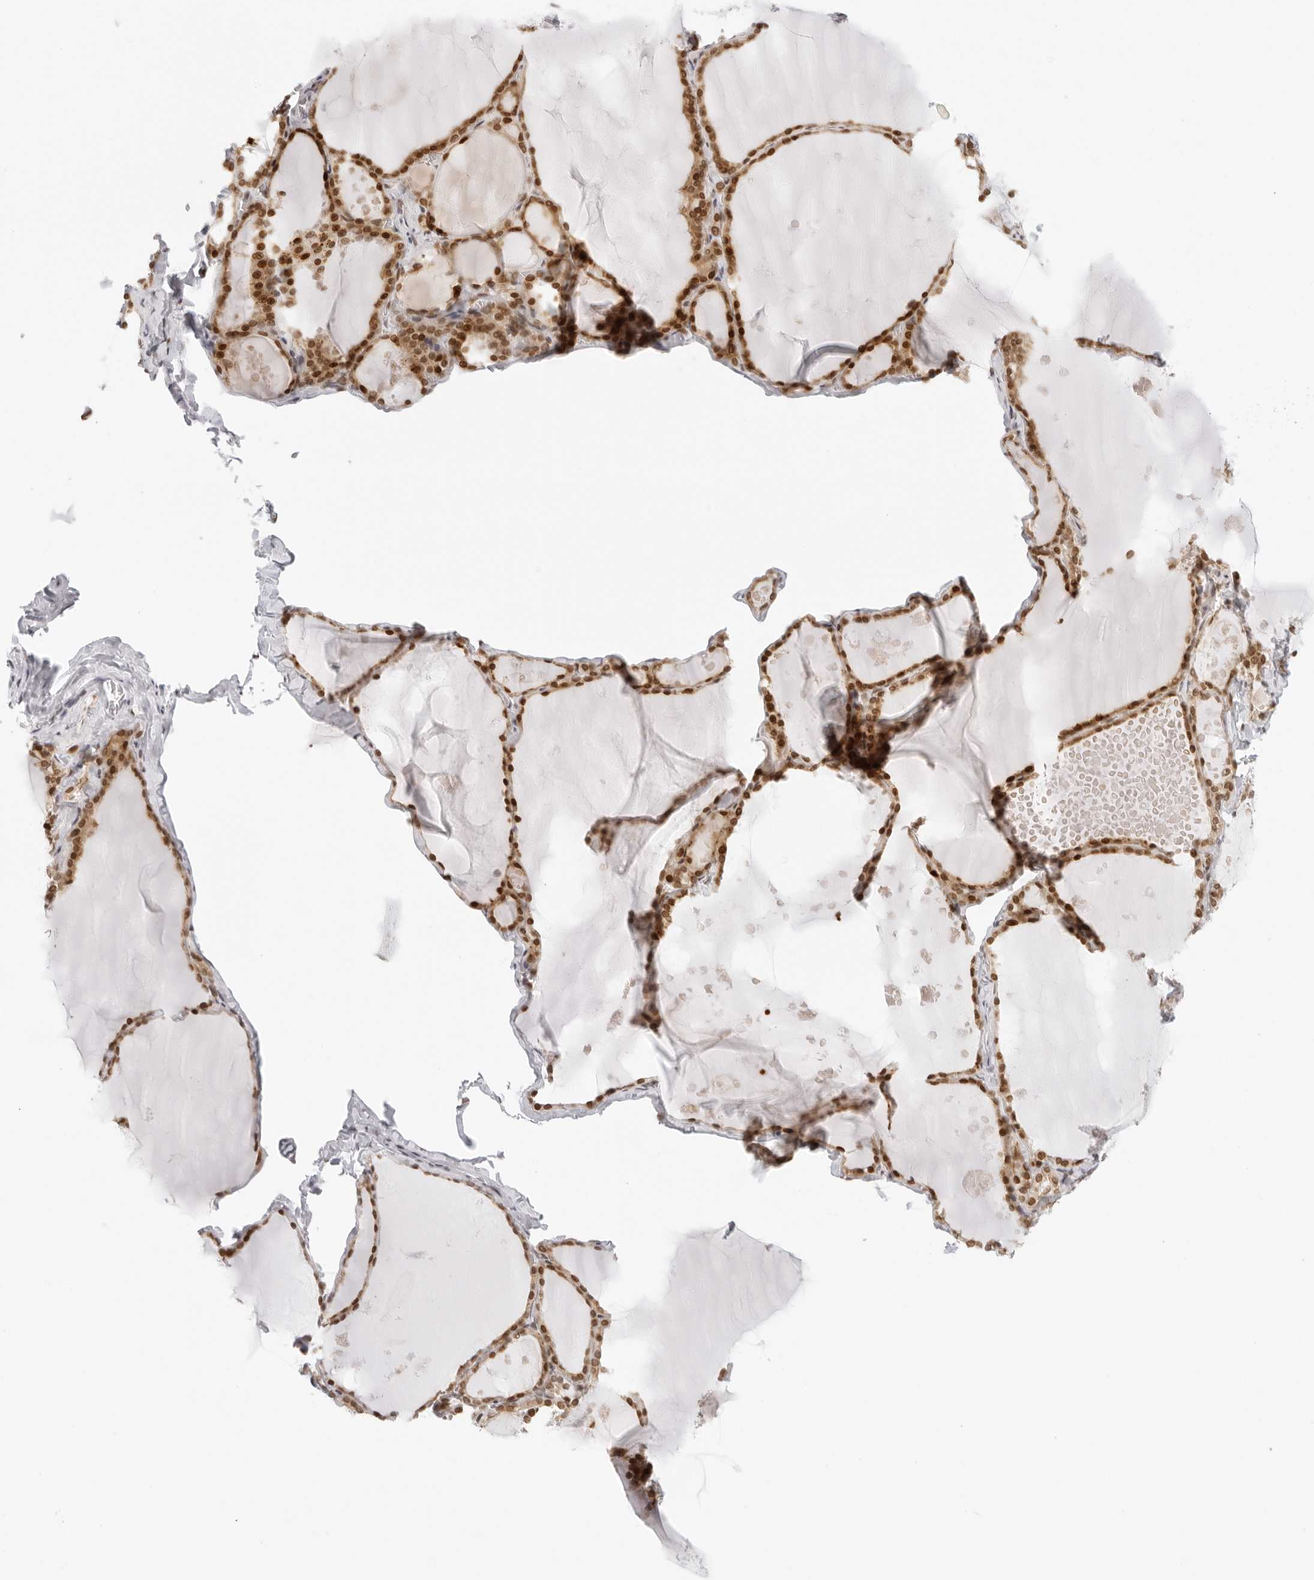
{"staining": {"intensity": "moderate", "quantity": ">75%", "location": "nuclear"}, "tissue": "thyroid gland", "cell_type": "Glandular cells", "image_type": "normal", "snomed": [{"axis": "morphology", "description": "Normal tissue, NOS"}, {"axis": "topography", "description": "Thyroid gland"}], "caption": "Unremarkable thyroid gland demonstrates moderate nuclear staining in approximately >75% of glandular cells, visualized by immunohistochemistry.", "gene": "RCC1", "patient": {"sex": "male", "age": 56}}